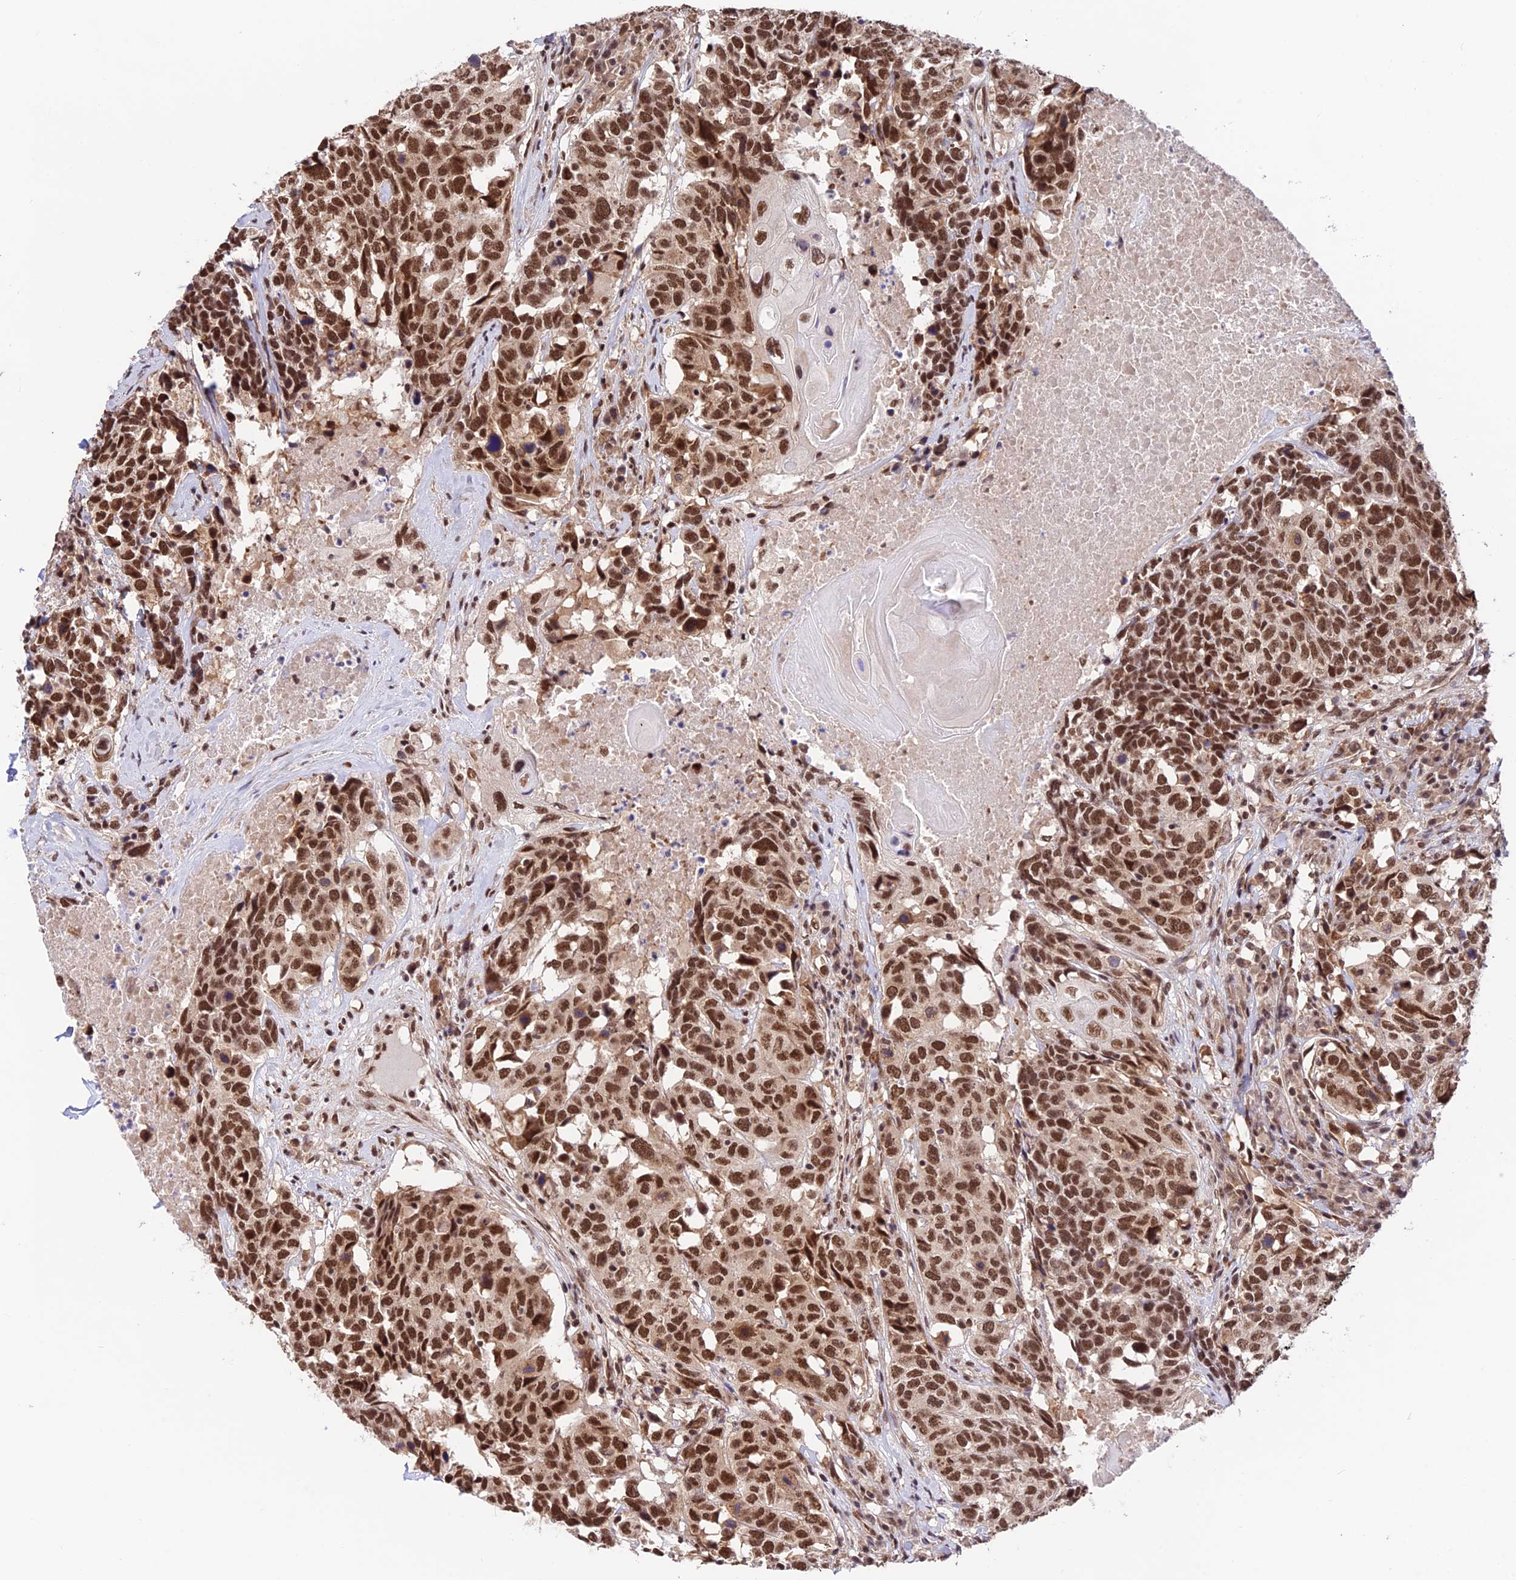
{"staining": {"intensity": "strong", "quantity": ">75%", "location": "nuclear"}, "tissue": "head and neck cancer", "cell_type": "Tumor cells", "image_type": "cancer", "snomed": [{"axis": "morphology", "description": "Squamous cell carcinoma, NOS"}, {"axis": "topography", "description": "Head-Neck"}], "caption": "IHC photomicrograph of neoplastic tissue: squamous cell carcinoma (head and neck) stained using immunohistochemistry reveals high levels of strong protein expression localized specifically in the nuclear of tumor cells, appearing as a nuclear brown color.", "gene": "RBM42", "patient": {"sex": "male", "age": 66}}